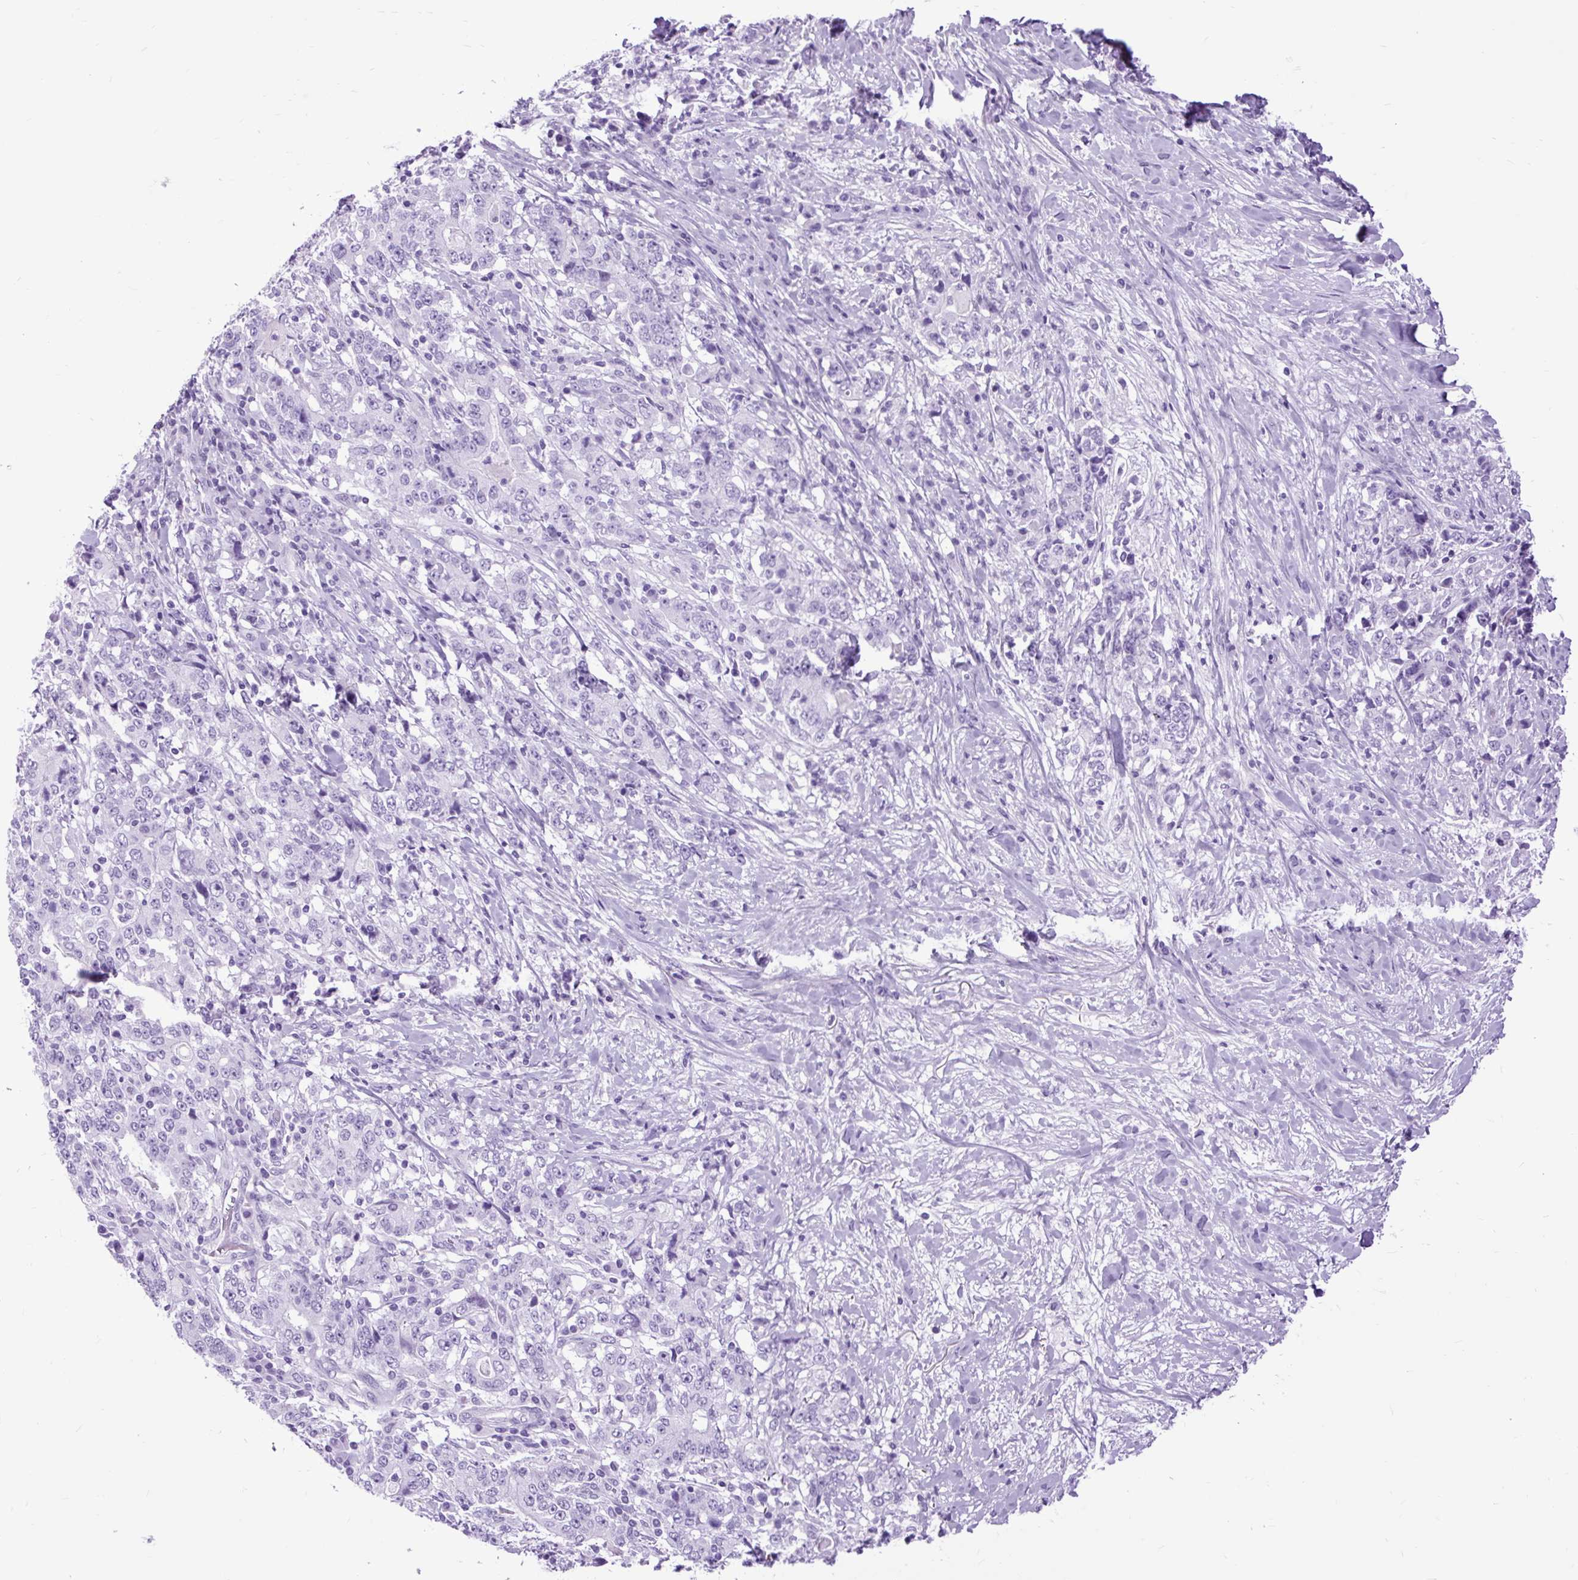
{"staining": {"intensity": "negative", "quantity": "none", "location": "none"}, "tissue": "stomach cancer", "cell_type": "Tumor cells", "image_type": "cancer", "snomed": [{"axis": "morphology", "description": "Normal tissue, NOS"}, {"axis": "morphology", "description": "Adenocarcinoma, NOS"}, {"axis": "topography", "description": "Stomach, upper"}, {"axis": "topography", "description": "Stomach"}], "caption": "An image of human adenocarcinoma (stomach) is negative for staining in tumor cells.", "gene": "DPP6", "patient": {"sex": "male", "age": 59}}